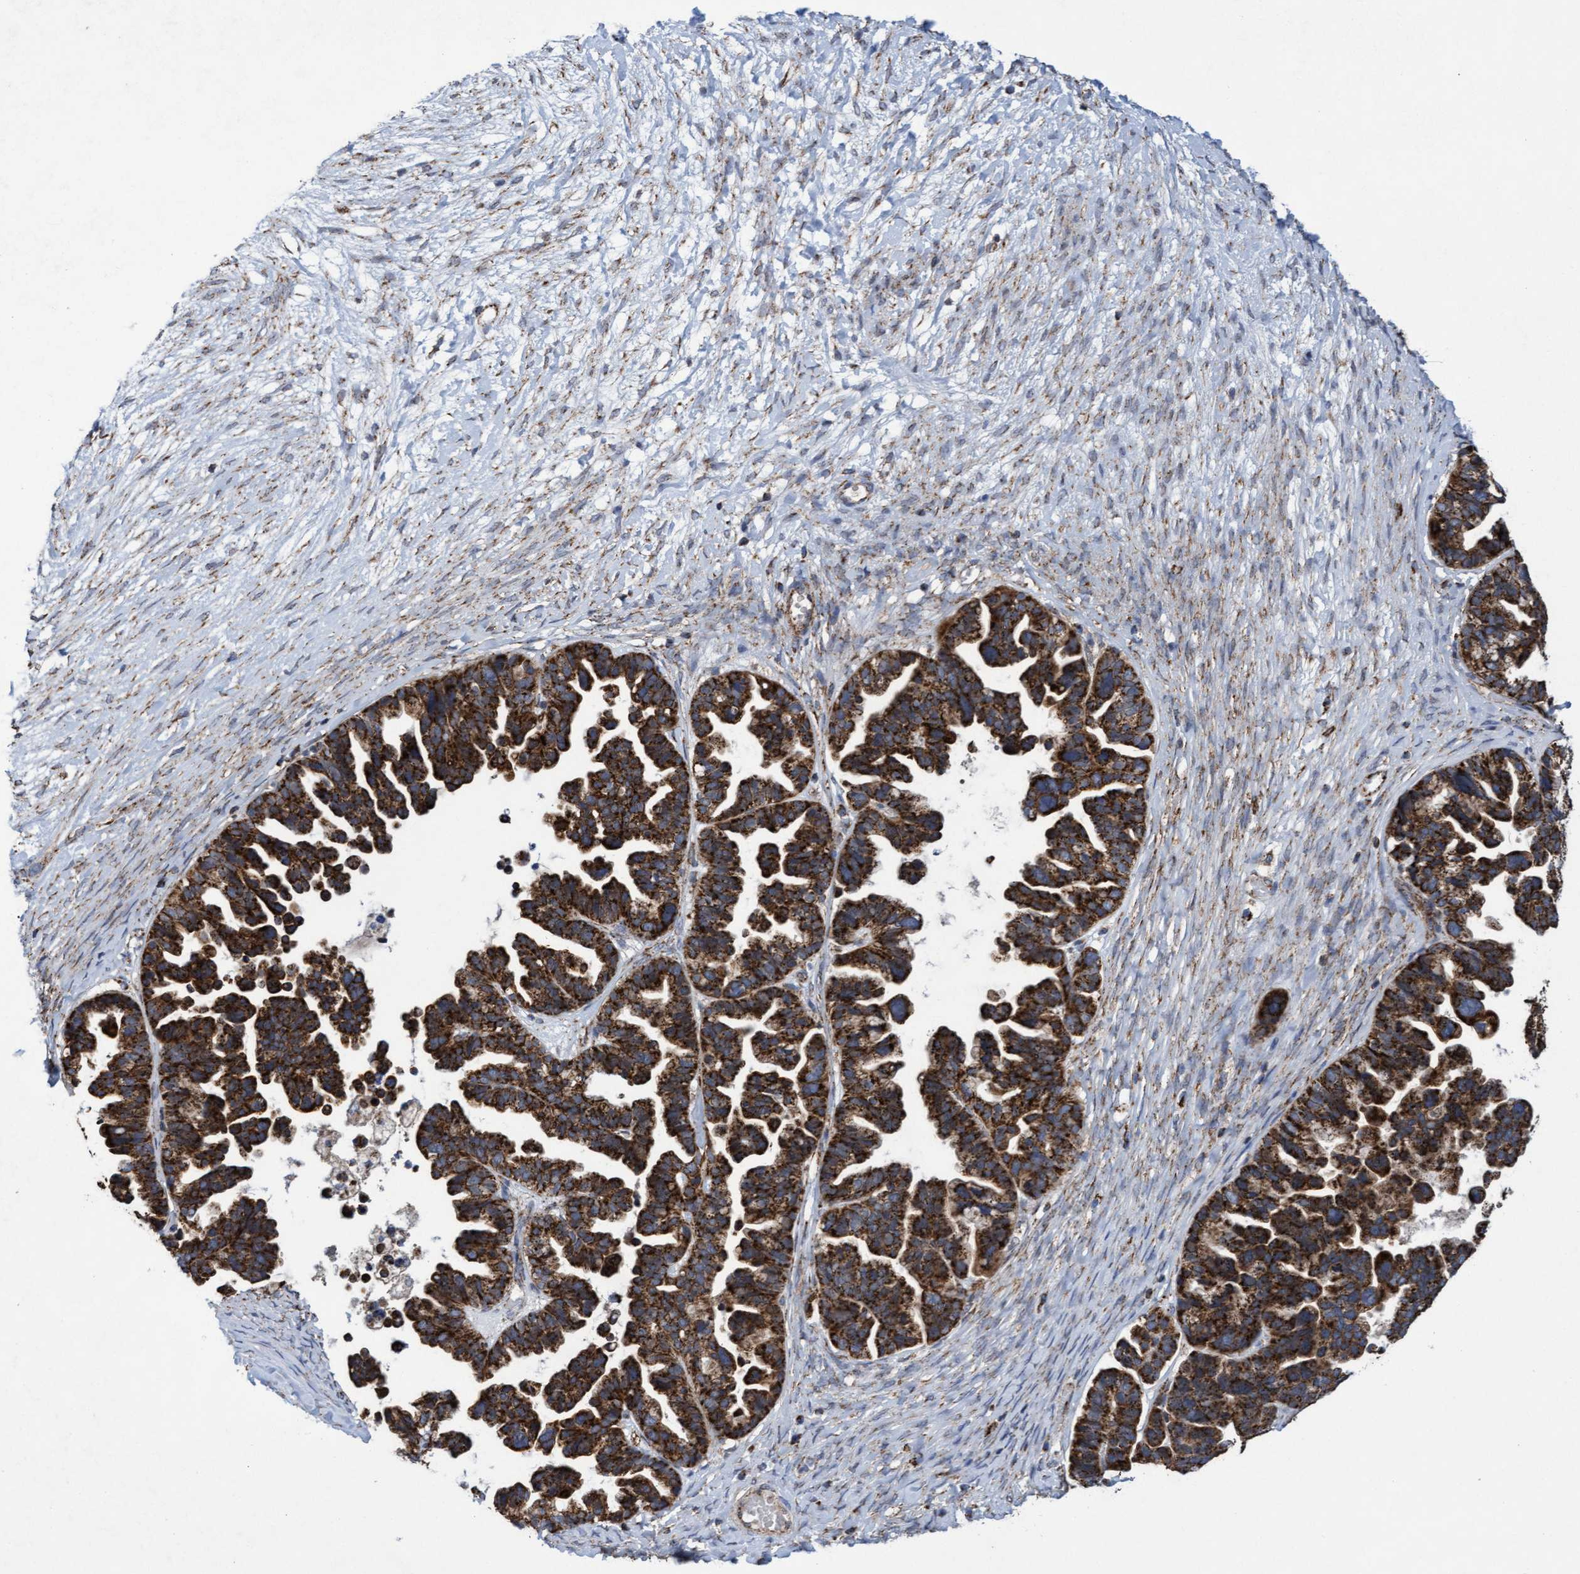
{"staining": {"intensity": "strong", "quantity": ">75%", "location": "cytoplasmic/membranous"}, "tissue": "ovarian cancer", "cell_type": "Tumor cells", "image_type": "cancer", "snomed": [{"axis": "morphology", "description": "Cystadenocarcinoma, serous, NOS"}, {"axis": "topography", "description": "Ovary"}], "caption": "About >75% of tumor cells in ovarian cancer (serous cystadenocarcinoma) display strong cytoplasmic/membranous protein staining as visualized by brown immunohistochemical staining.", "gene": "MRPL38", "patient": {"sex": "female", "age": 56}}